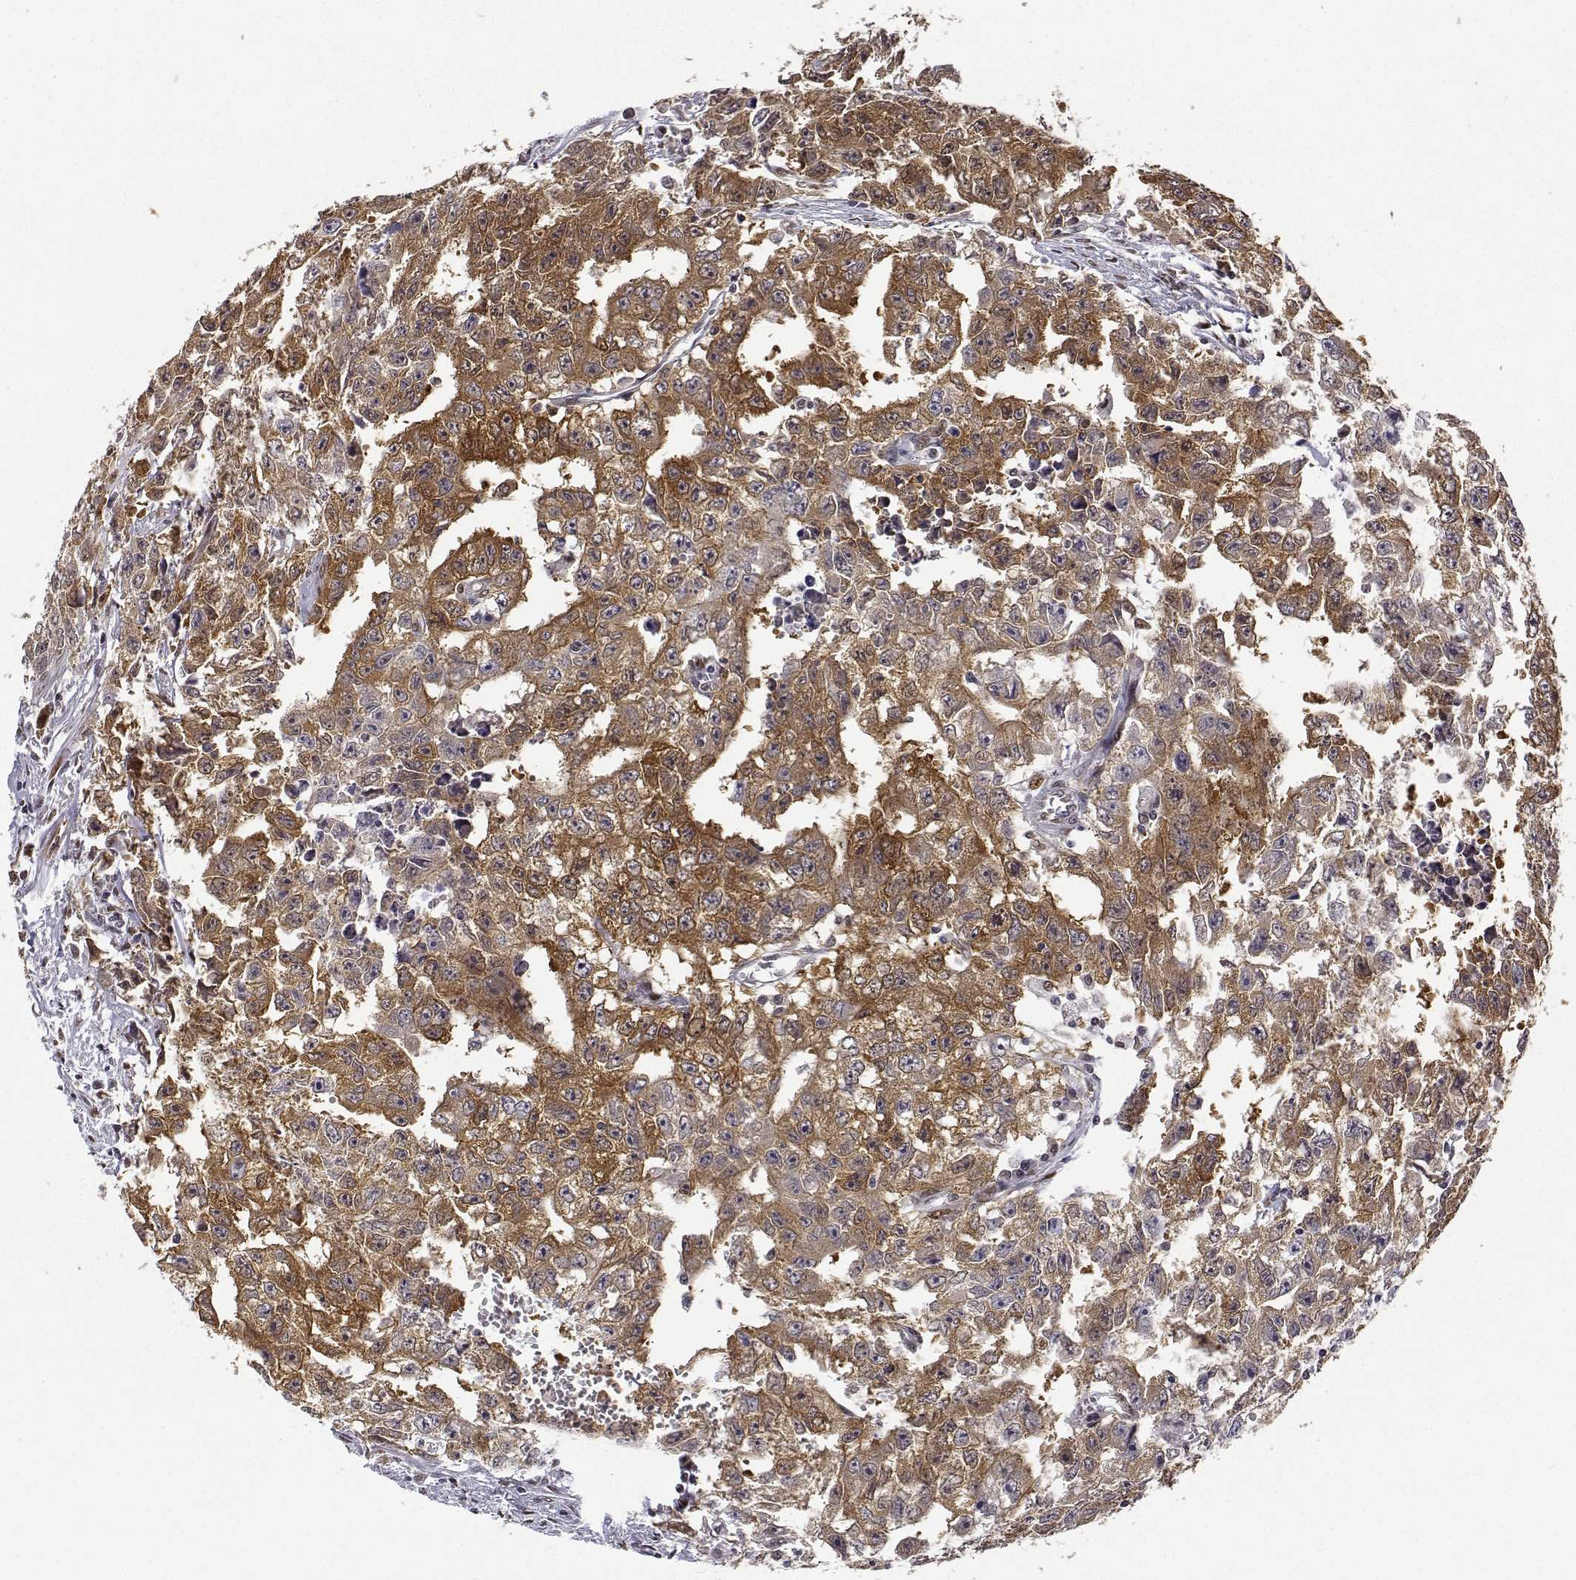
{"staining": {"intensity": "moderate", "quantity": ">75%", "location": "cytoplasmic/membranous"}, "tissue": "testis cancer", "cell_type": "Tumor cells", "image_type": "cancer", "snomed": [{"axis": "morphology", "description": "Carcinoma, Embryonal, NOS"}, {"axis": "morphology", "description": "Teratoma, malignant, NOS"}, {"axis": "topography", "description": "Testis"}], "caption": "Brown immunohistochemical staining in human testis cancer exhibits moderate cytoplasmic/membranous expression in about >75% of tumor cells.", "gene": "PHGDH", "patient": {"sex": "male", "age": 24}}